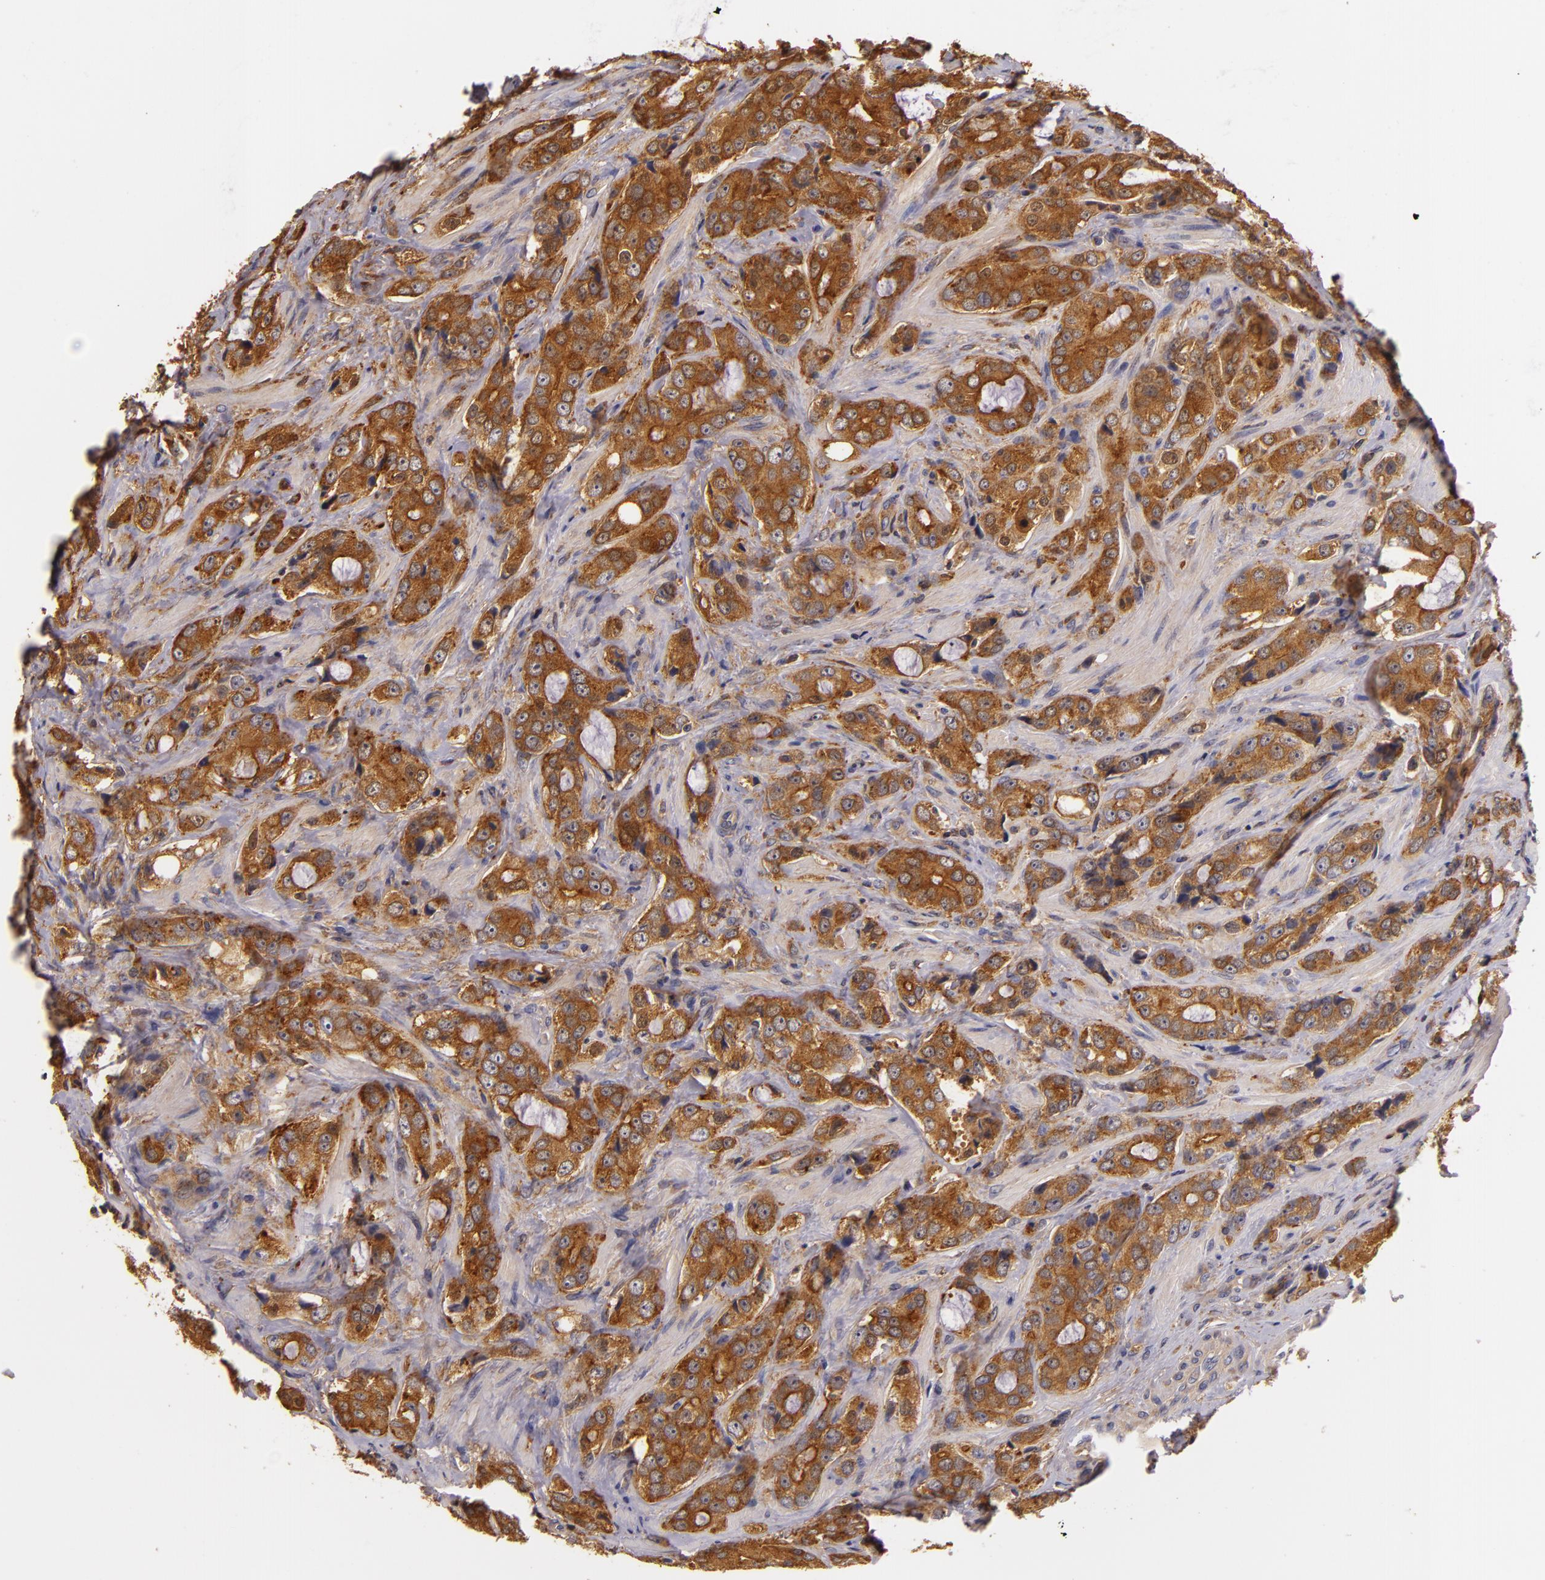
{"staining": {"intensity": "strong", "quantity": ">75%", "location": "cytoplasmic/membranous"}, "tissue": "prostate cancer", "cell_type": "Tumor cells", "image_type": "cancer", "snomed": [{"axis": "morphology", "description": "Adenocarcinoma, Medium grade"}, {"axis": "topography", "description": "Prostate"}], "caption": "This image shows immunohistochemistry (IHC) staining of prostate cancer, with high strong cytoplasmic/membranous positivity in approximately >75% of tumor cells.", "gene": "TOM1", "patient": {"sex": "male", "age": 70}}